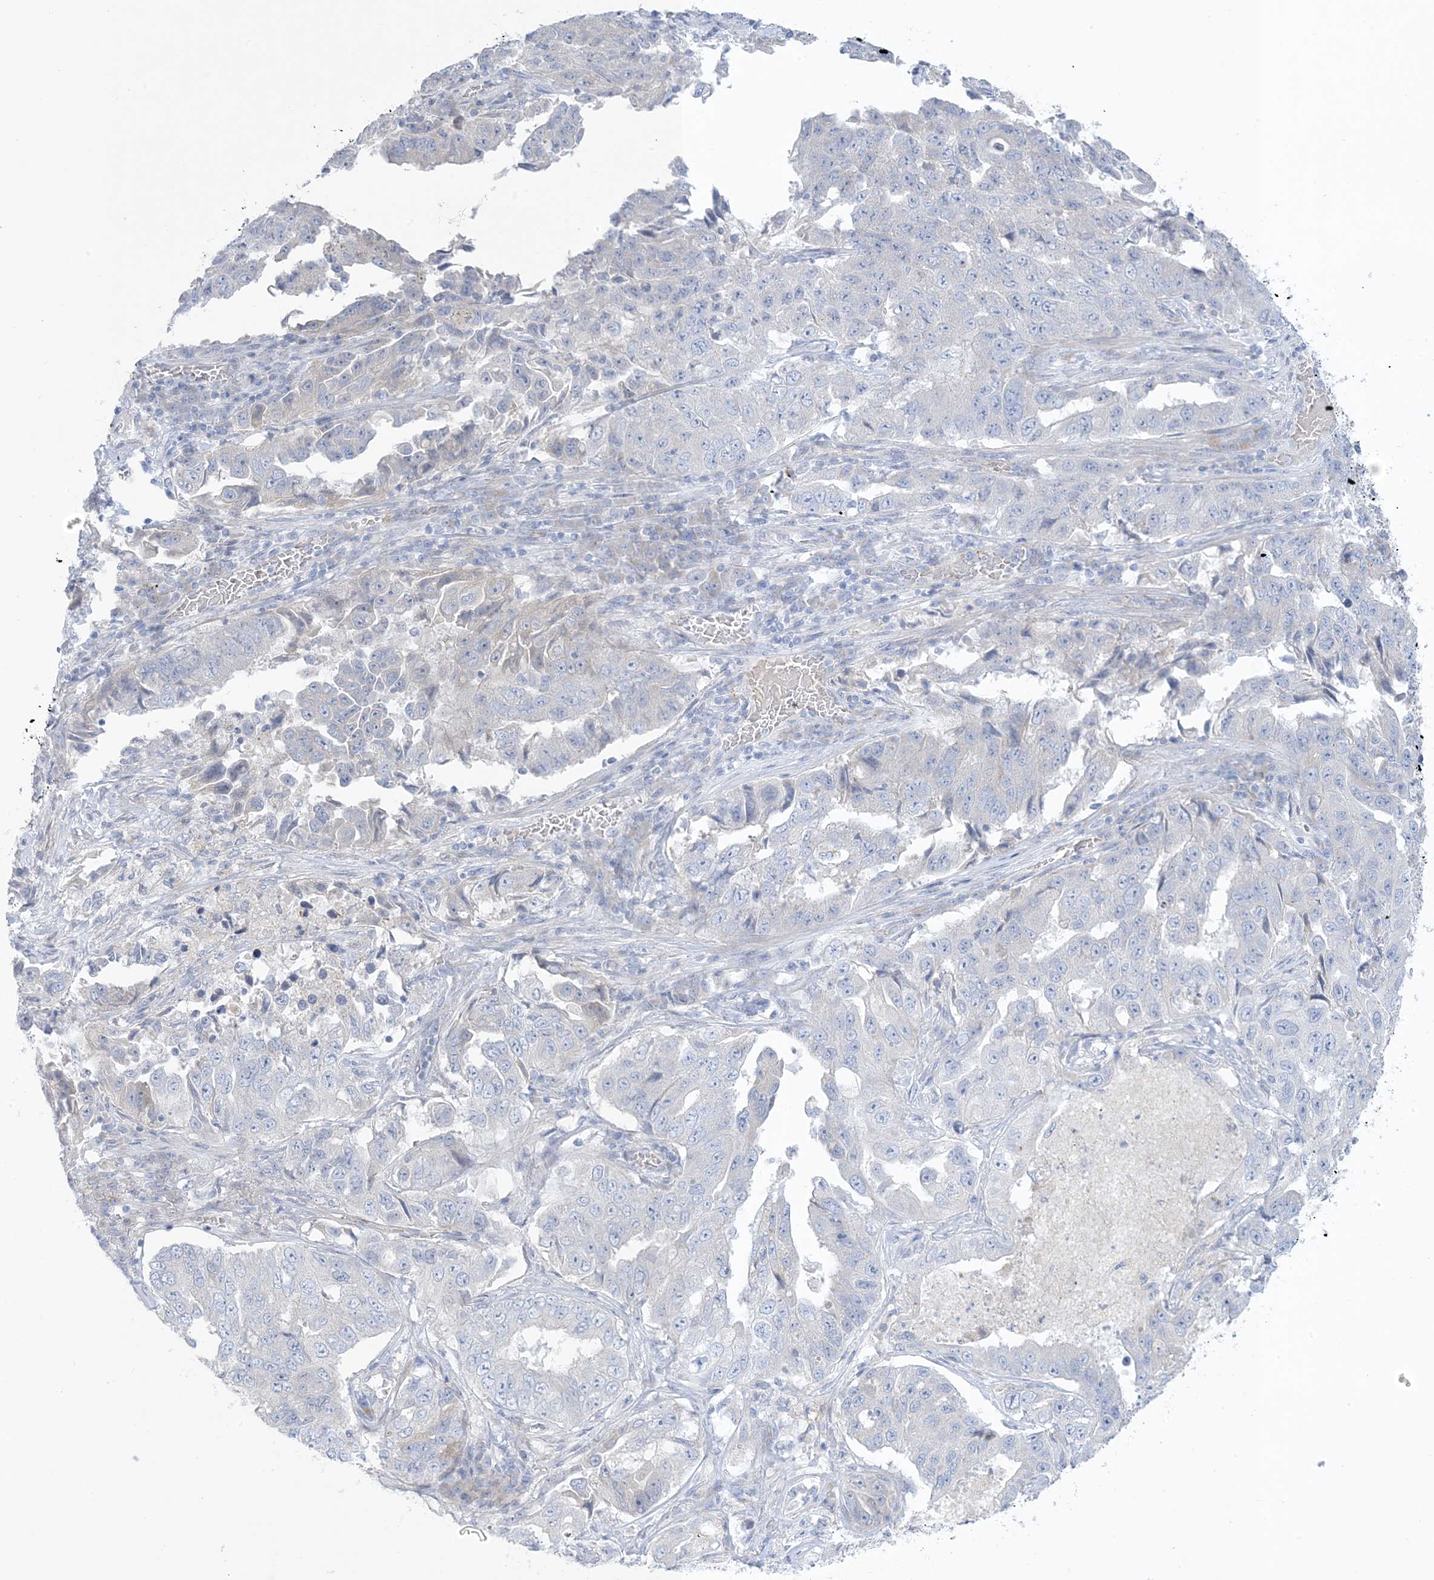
{"staining": {"intensity": "negative", "quantity": "none", "location": "none"}, "tissue": "lung cancer", "cell_type": "Tumor cells", "image_type": "cancer", "snomed": [{"axis": "morphology", "description": "Adenocarcinoma, NOS"}, {"axis": "topography", "description": "Lung"}], "caption": "Human lung cancer stained for a protein using IHC displays no staining in tumor cells.", "gene": "XIRP2", "patient": {"sex": "female", "age": 51}}